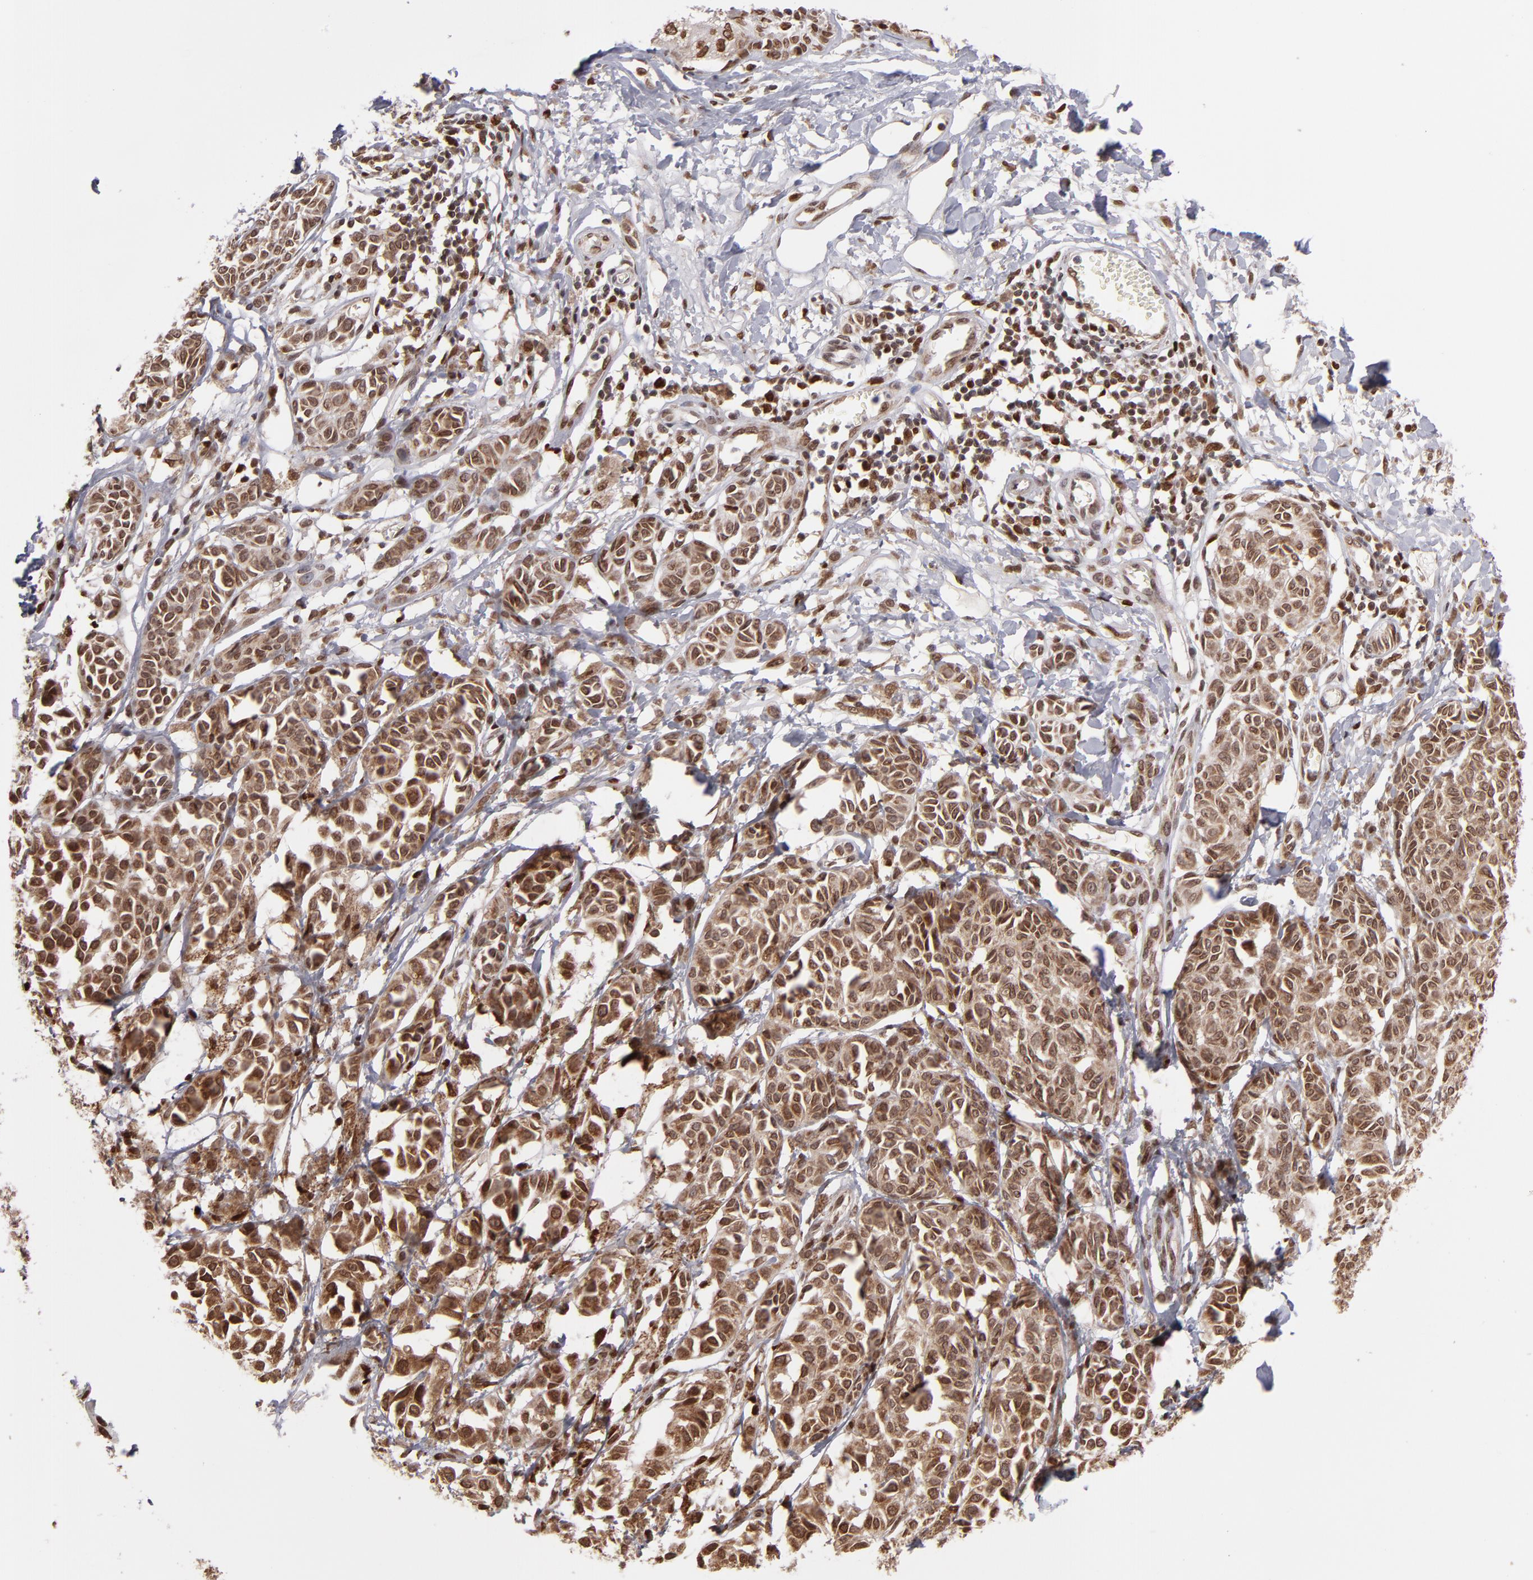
{"staining": {"intensity": "moderate", "quantity": ">75%", "location": "cytoplasmic/membranous,nuclear"}, "tissue": "melanoma", "cell_type": "Tumor cells", "image_type": "cancer", "snomed": [{"axis": "morphology", "description": "Malignant melanoma, NOS"}, {"axis": "topography", "description": "Skin"}], "caption": "Immunohistochemical staining of malignant melanoma exhibits moderate cytoplasmic/membranous and nuclear protein positivity in about >75% of tumor cells. (Brightfield microscopy of DAB IHC at high magnification).", "gene": "TOP1MT", "patient": {"sex": "male", "age": 76}}